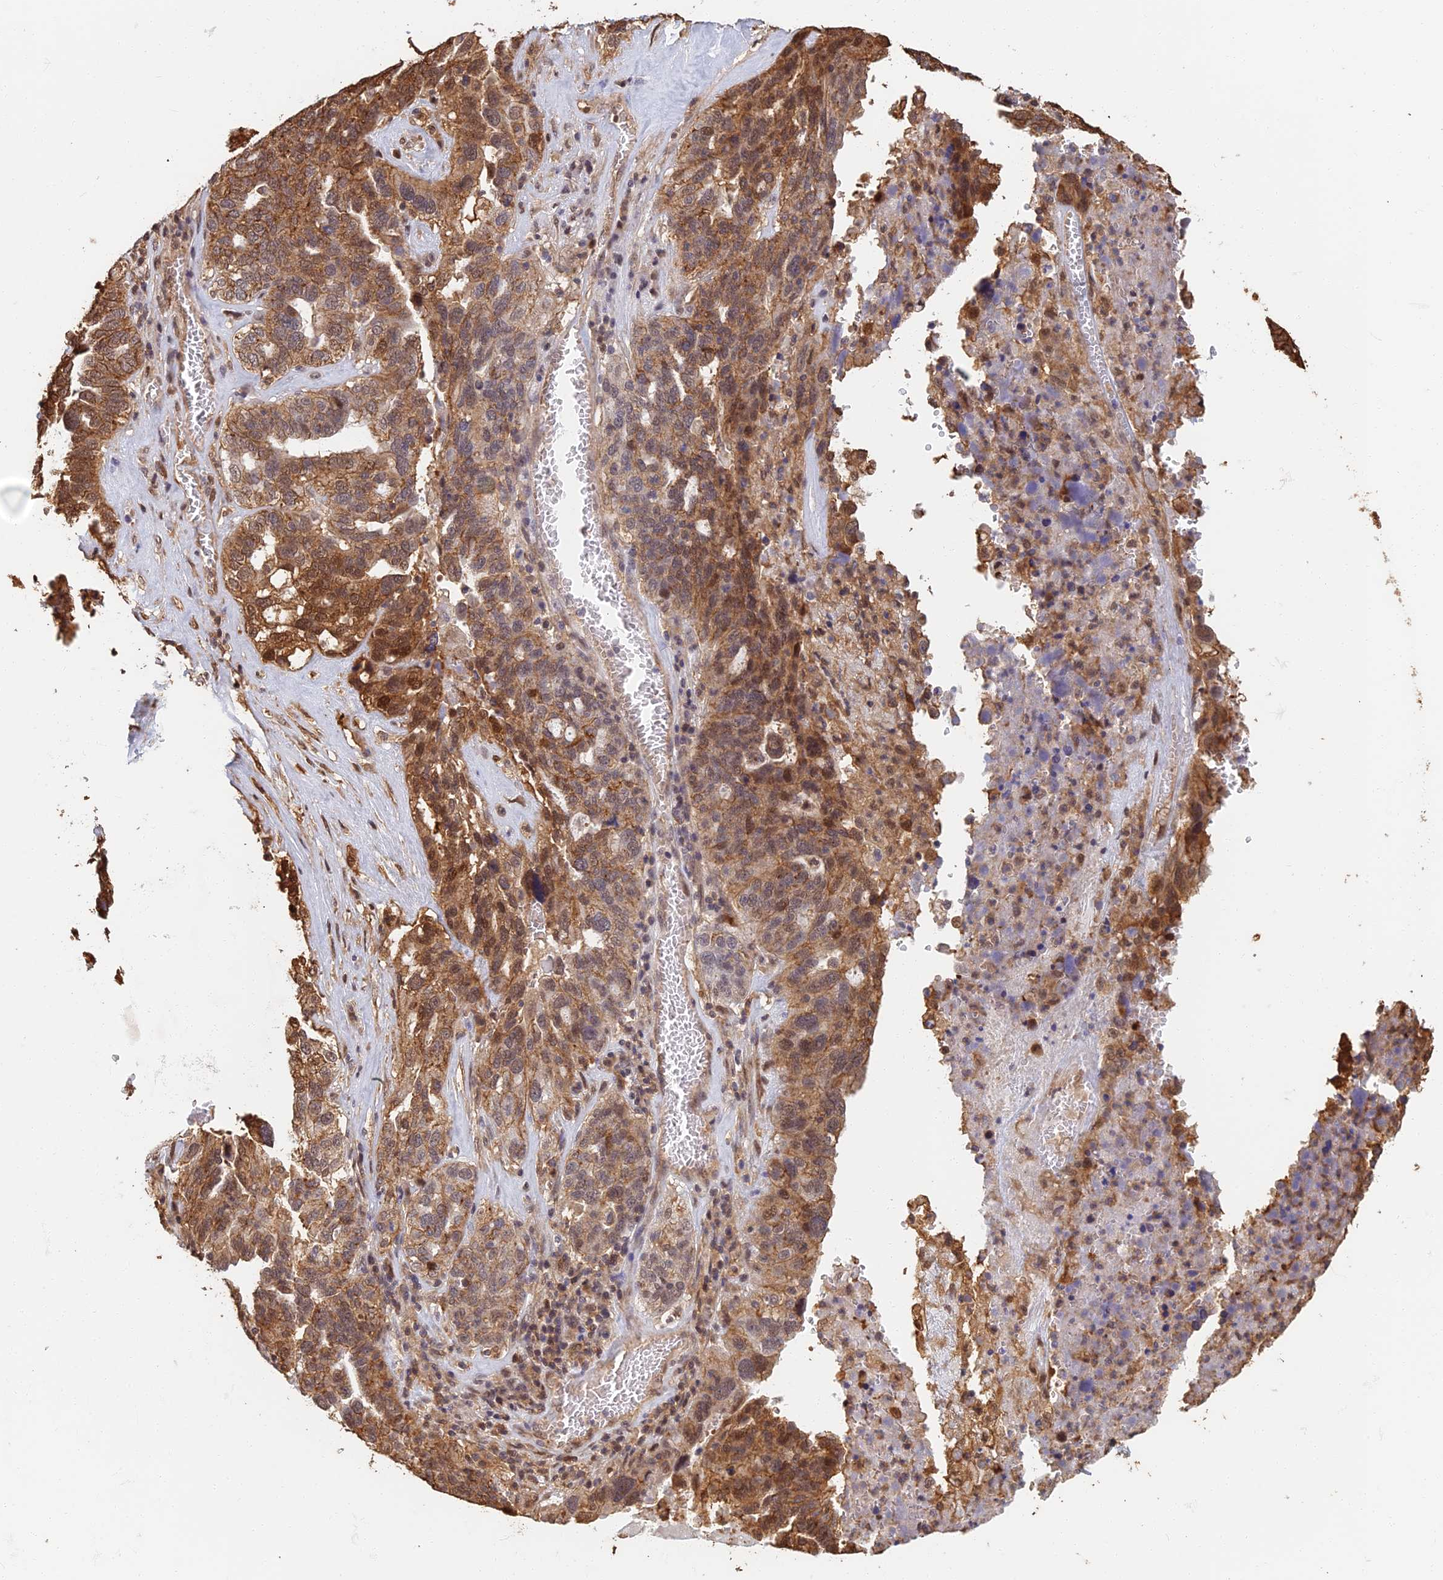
{"staining": {"intensity": "moderate", "quantity": ">75%", "location": "cytoplasmic/membranous"}, "tissue": "ovarian cancer", "cell_type": "Tumor cells", "image_type": "cancer", "snomed": [{"axis": "morphology", "description": "Cystadenocarcinoma, serous, NOS"}, {"axis": "topography", "description": "Ovary"}], "caption": "Immunohistochemical staining of ovarian cancer displays medium levels of moderate cytoplasmic/membranous staining in approximately >75% of tumor cells.", "gene": "LRRN3", "patient": {"sex": "female", "age": 59}}